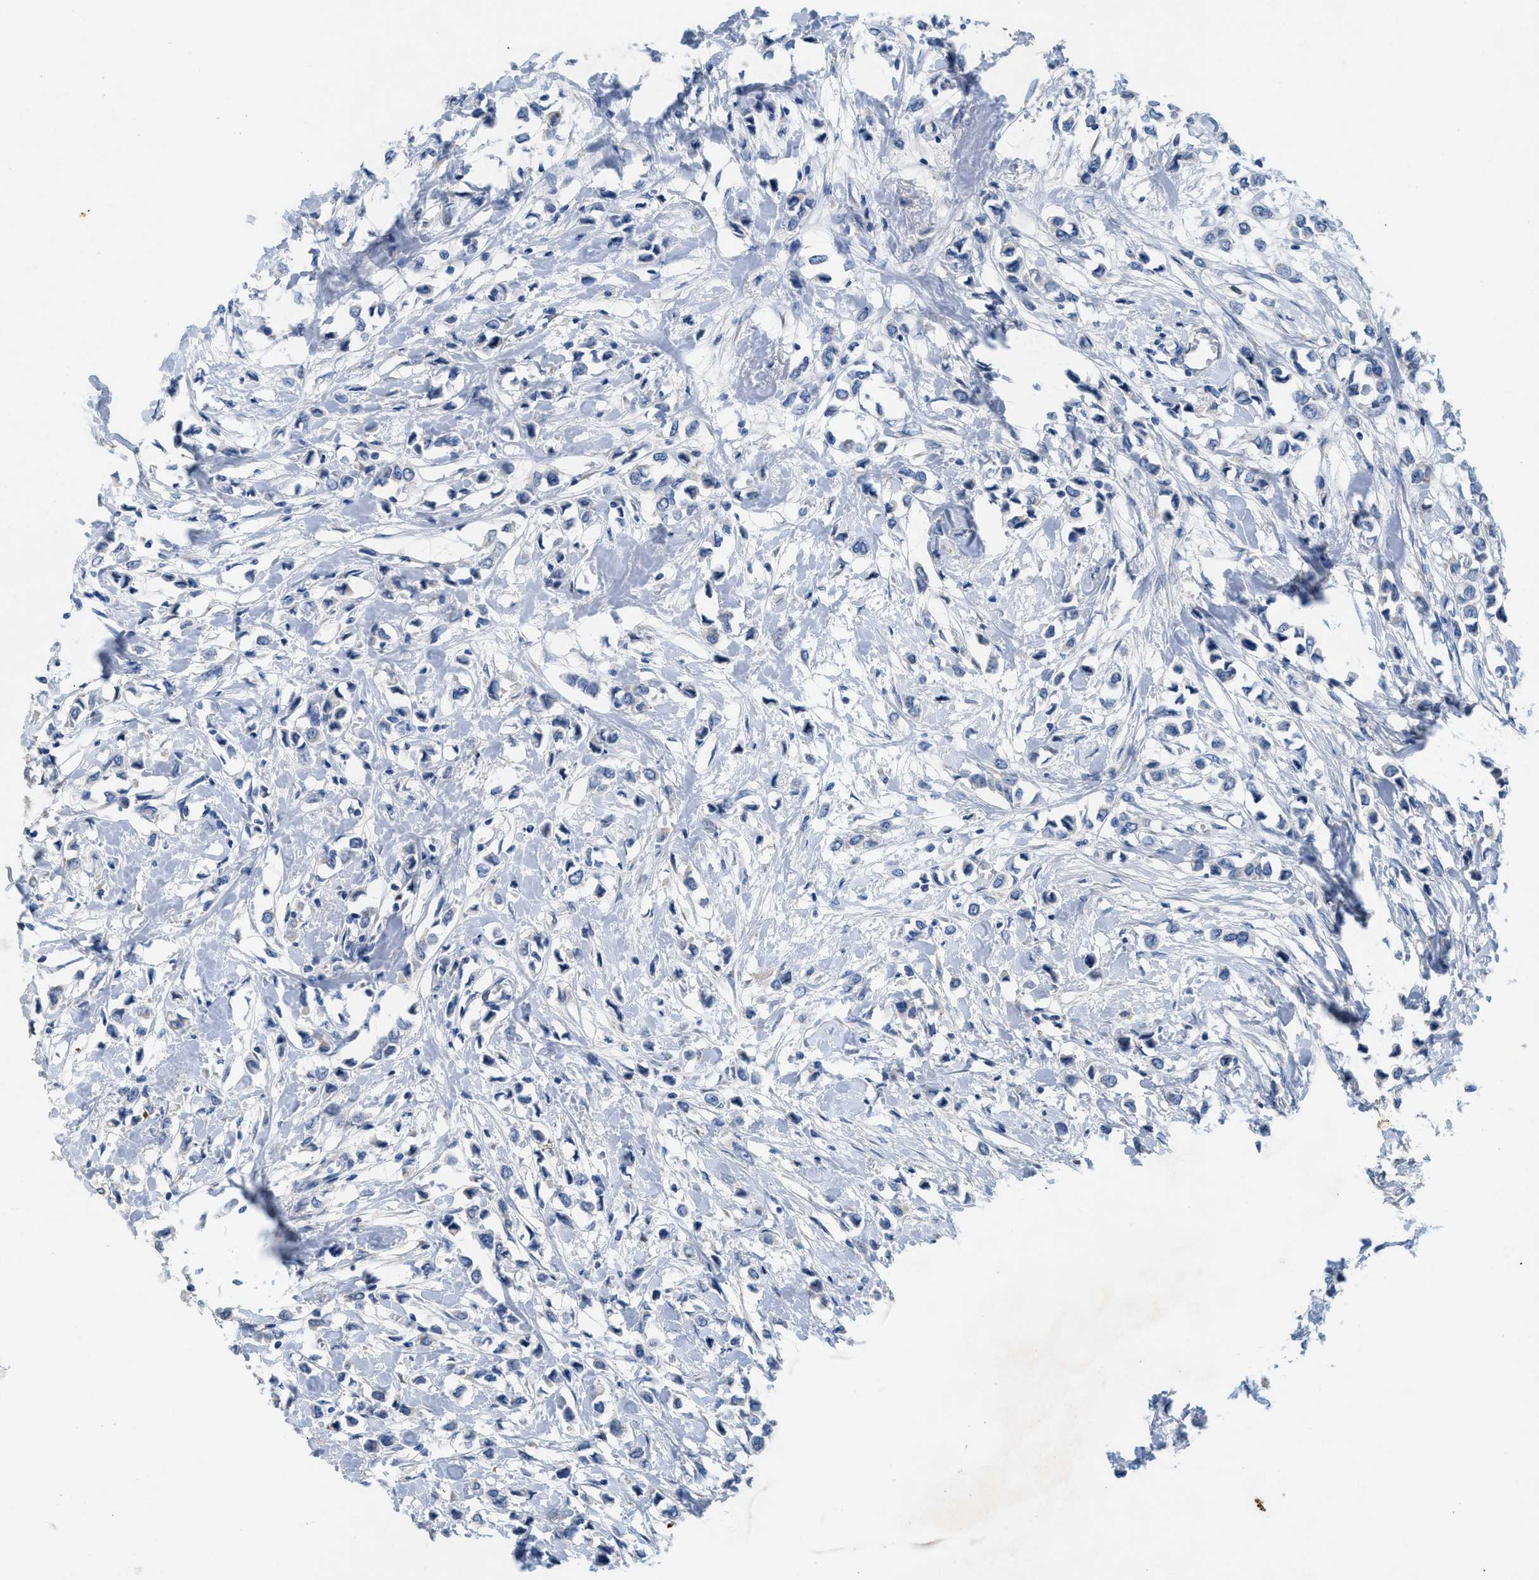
{"staining": {"intensity": "negative", "quantity": "none", "location": "none"}, "tissue": "breast cancer", "cell_type": "Tumor cells", "image_type": "cancer", "snomed": [{"axis": "morphology", "description": "Lobular carcinoma"}, {"axis": "topography", "description": "Breast"}], "caption": "Tumor cells are negative for brown protein staining in breast cancer.", "gene": "PLPPR5", "patient": {"sex": "female", "age": 51}}